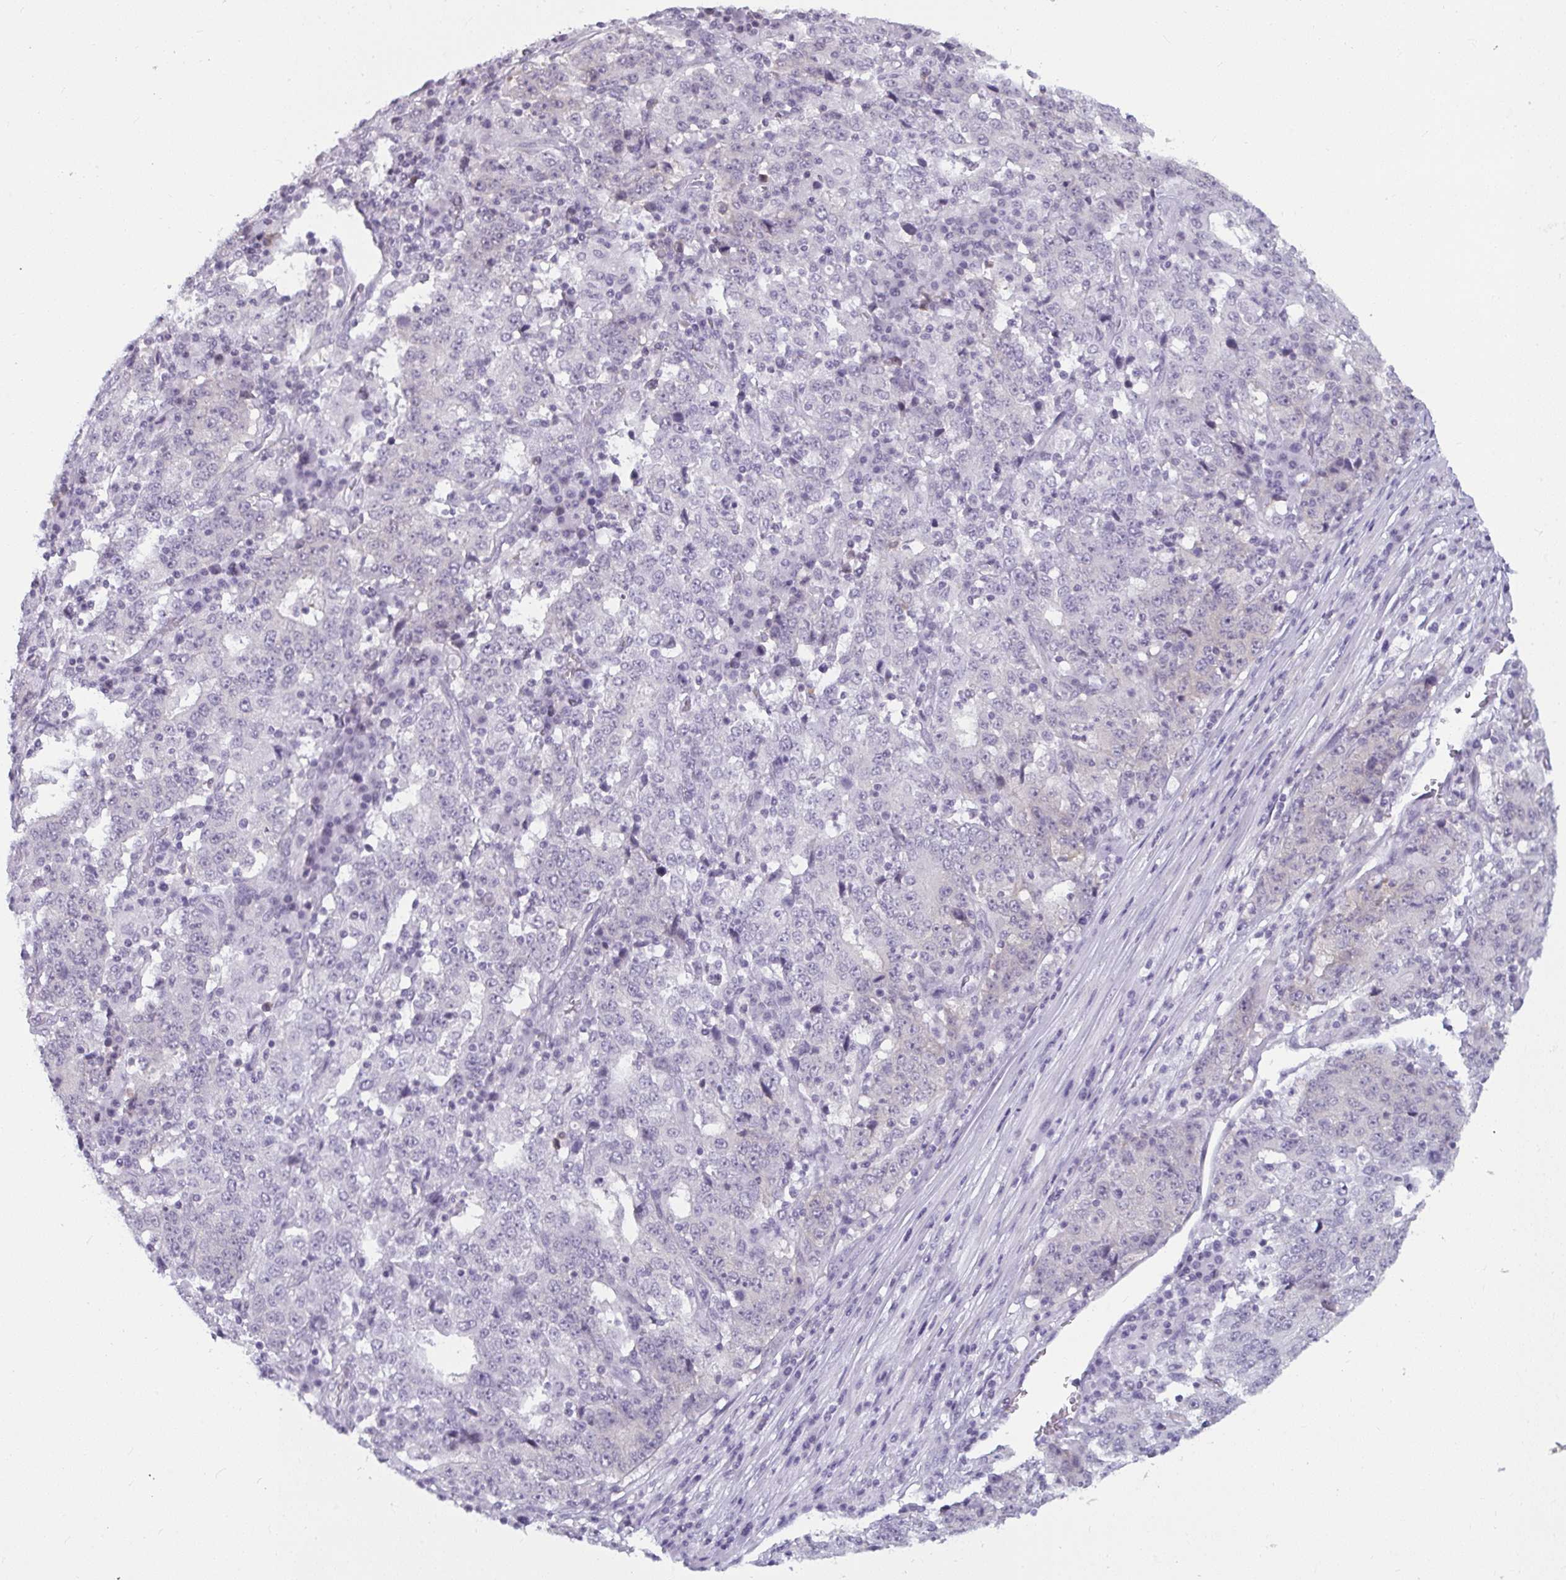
{"staining": {"intensity": "negative", "quantity": "none", "location": "none"}, "tissue": "stomach cancer", "cell_type": "Tumor cells", "image_type": "cancer", "snomed": [{"axis": "morphology", "description": "Adenocarcinoma, NOS"}, {"axis": "topography", "description": "Stomach"}], "caption": "IHC of stomach cancer reveals no expression in tumor cells. (IHC, brightfield microscopy, high magnification).", "gene": "TBC1D4", "patient": {"sex": "male", "age": 59}}